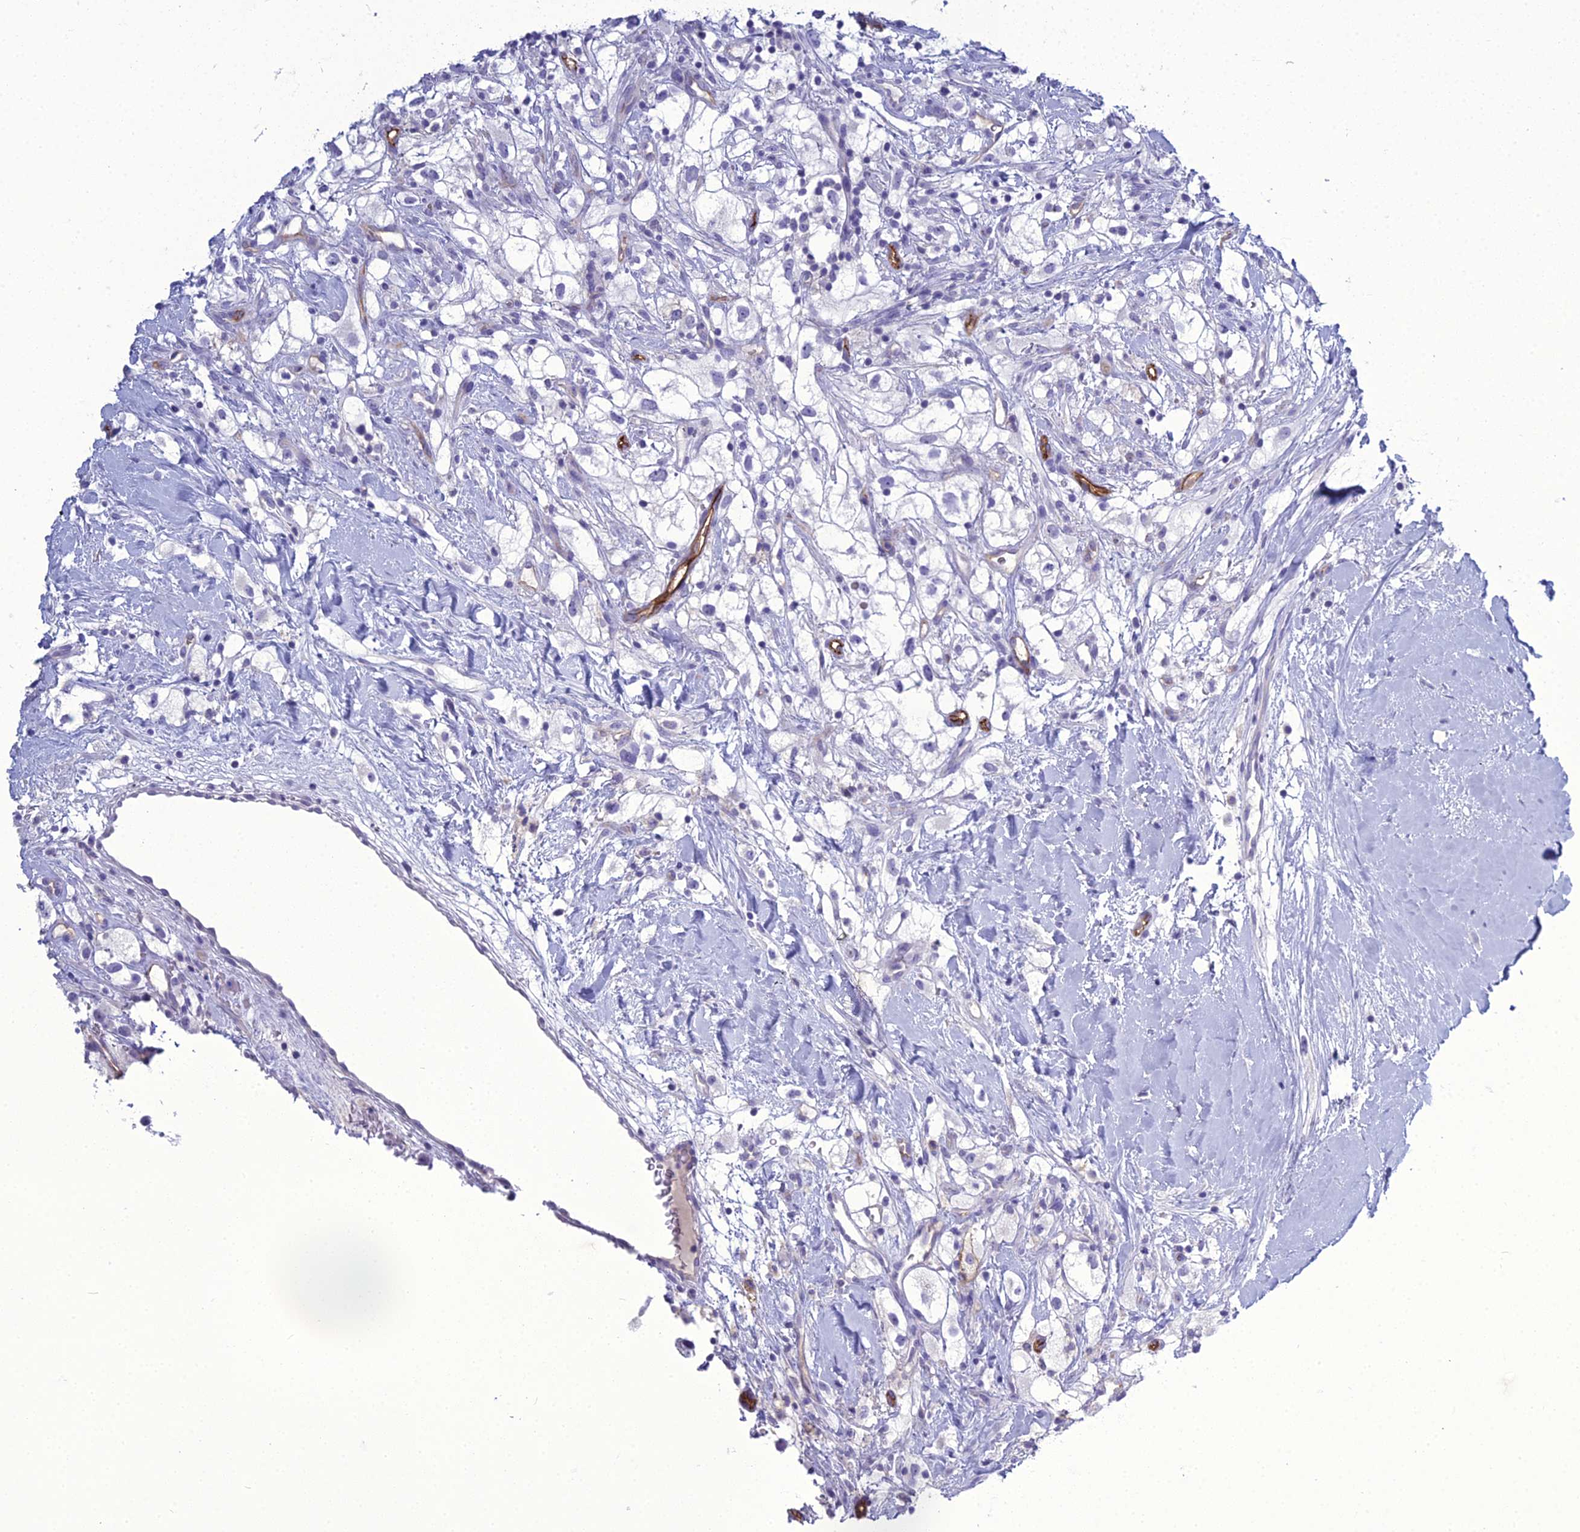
{"staining": {"intensity": "negative", "quantity": "none", "location": "none"}, "tissue": "renal cancer", "cell_type": "Tumor cells", "image_type": "cancer", "snomed": [{"axis": "morphology", "description": "Adenocarcinoma, NOS"}, {"axis": "topography", "description": "Kidney"}], "caption": "The immunohistochemistry (IHC) micrograph has no significant staining in tumor cells of adenocarcinoma (renal) tissue. (DAB (3,3'-diaminobenzidine) immunohistochemistry (IHC) visualized using brightfield microscopy, high magnification).", "gene": "ACE", "patient": {"sex": "male", "age": 59}}